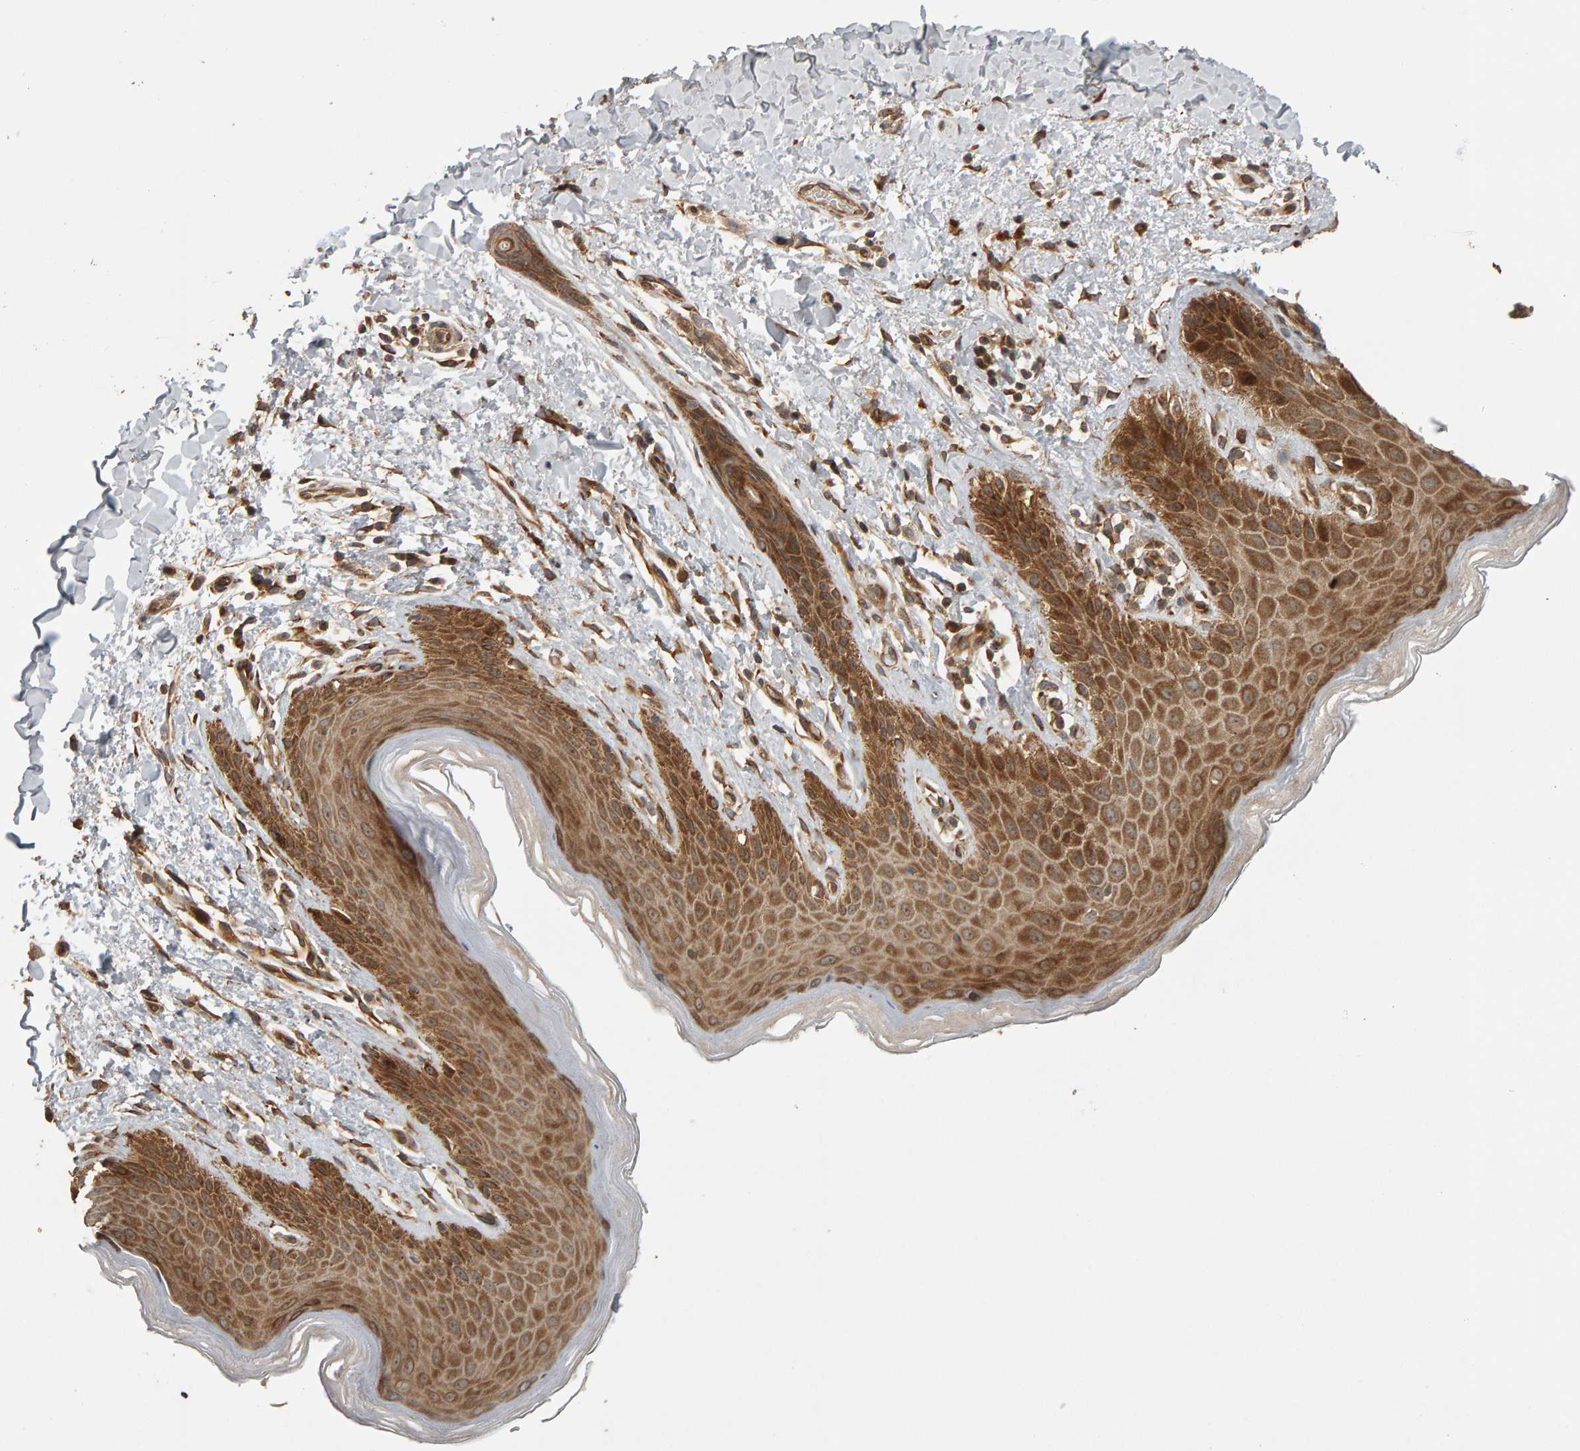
{"staining": {"intensity": "moderate", "quantity": ">75%", "location": "cytoplasmic/membranous"}, "tissue": "skin", "cell_type": "Epidermal cells", "image_type": "normal", "snomed": [{"axis": "morphology", "description": "Normal tissue, NOS"}, {"axis": "topography", "description": "Anal"}, {"axis": "topography", "description": "Peripheral nerve tissue"}], "caption": "Immunohistochemical staining of benign skin displays >75% levels of moderate cytoplasmic/membranous protein staining in approximately >75% of epidermal cells. The protein of interest is stained brown, and the nuclei are stained in blue (DAB (3,3'-diaminobenzidine) IHC with brightfield microscopy, high magnification).", "gene": "ZFAND1", "patient": {"sex": "male", "age": 44}}